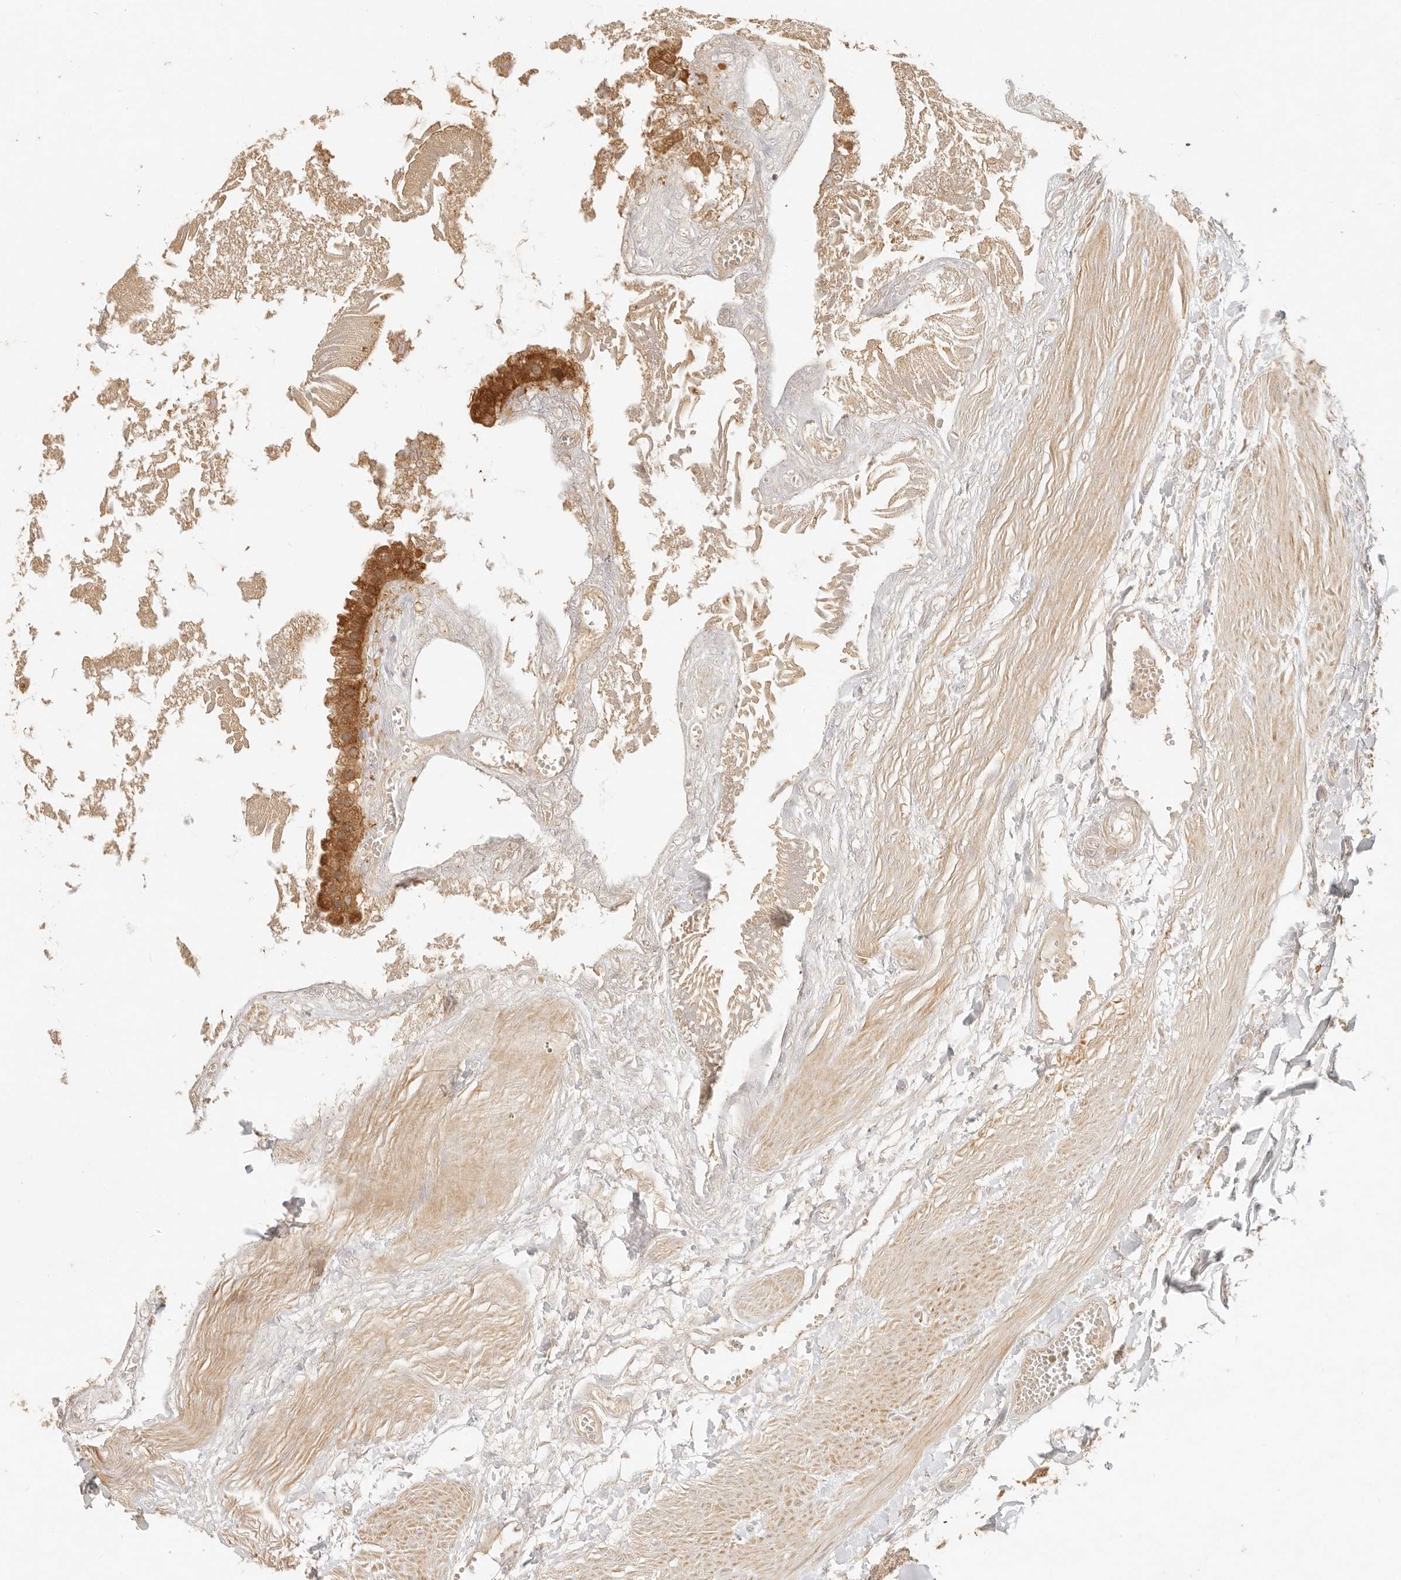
{"staining": {"intensity": "moderate", "quantity": ">75%", "location": "cytoplasmic/membranous"}, "tissue": "gallbladder", "cell_type": "Glandular cells", "image_type": "normal", "snomed": [{"axis": "morphology", "description": "Normal tissue, NOS"}, {"axis": "topography", "description": "Gallbladder"}], "caption": "Immunohistochemistry (IHC) (DAB) staining of normal human gallbladder demonstrates moderate cytoplasmic/membranous protein positivity in approximately >75% of glandular cells. (brown staining indicates protein expression, while blue staining denotes nuclei).", "gene": "TIMM17A", "patient": {"sex": "male", "age": 55}}